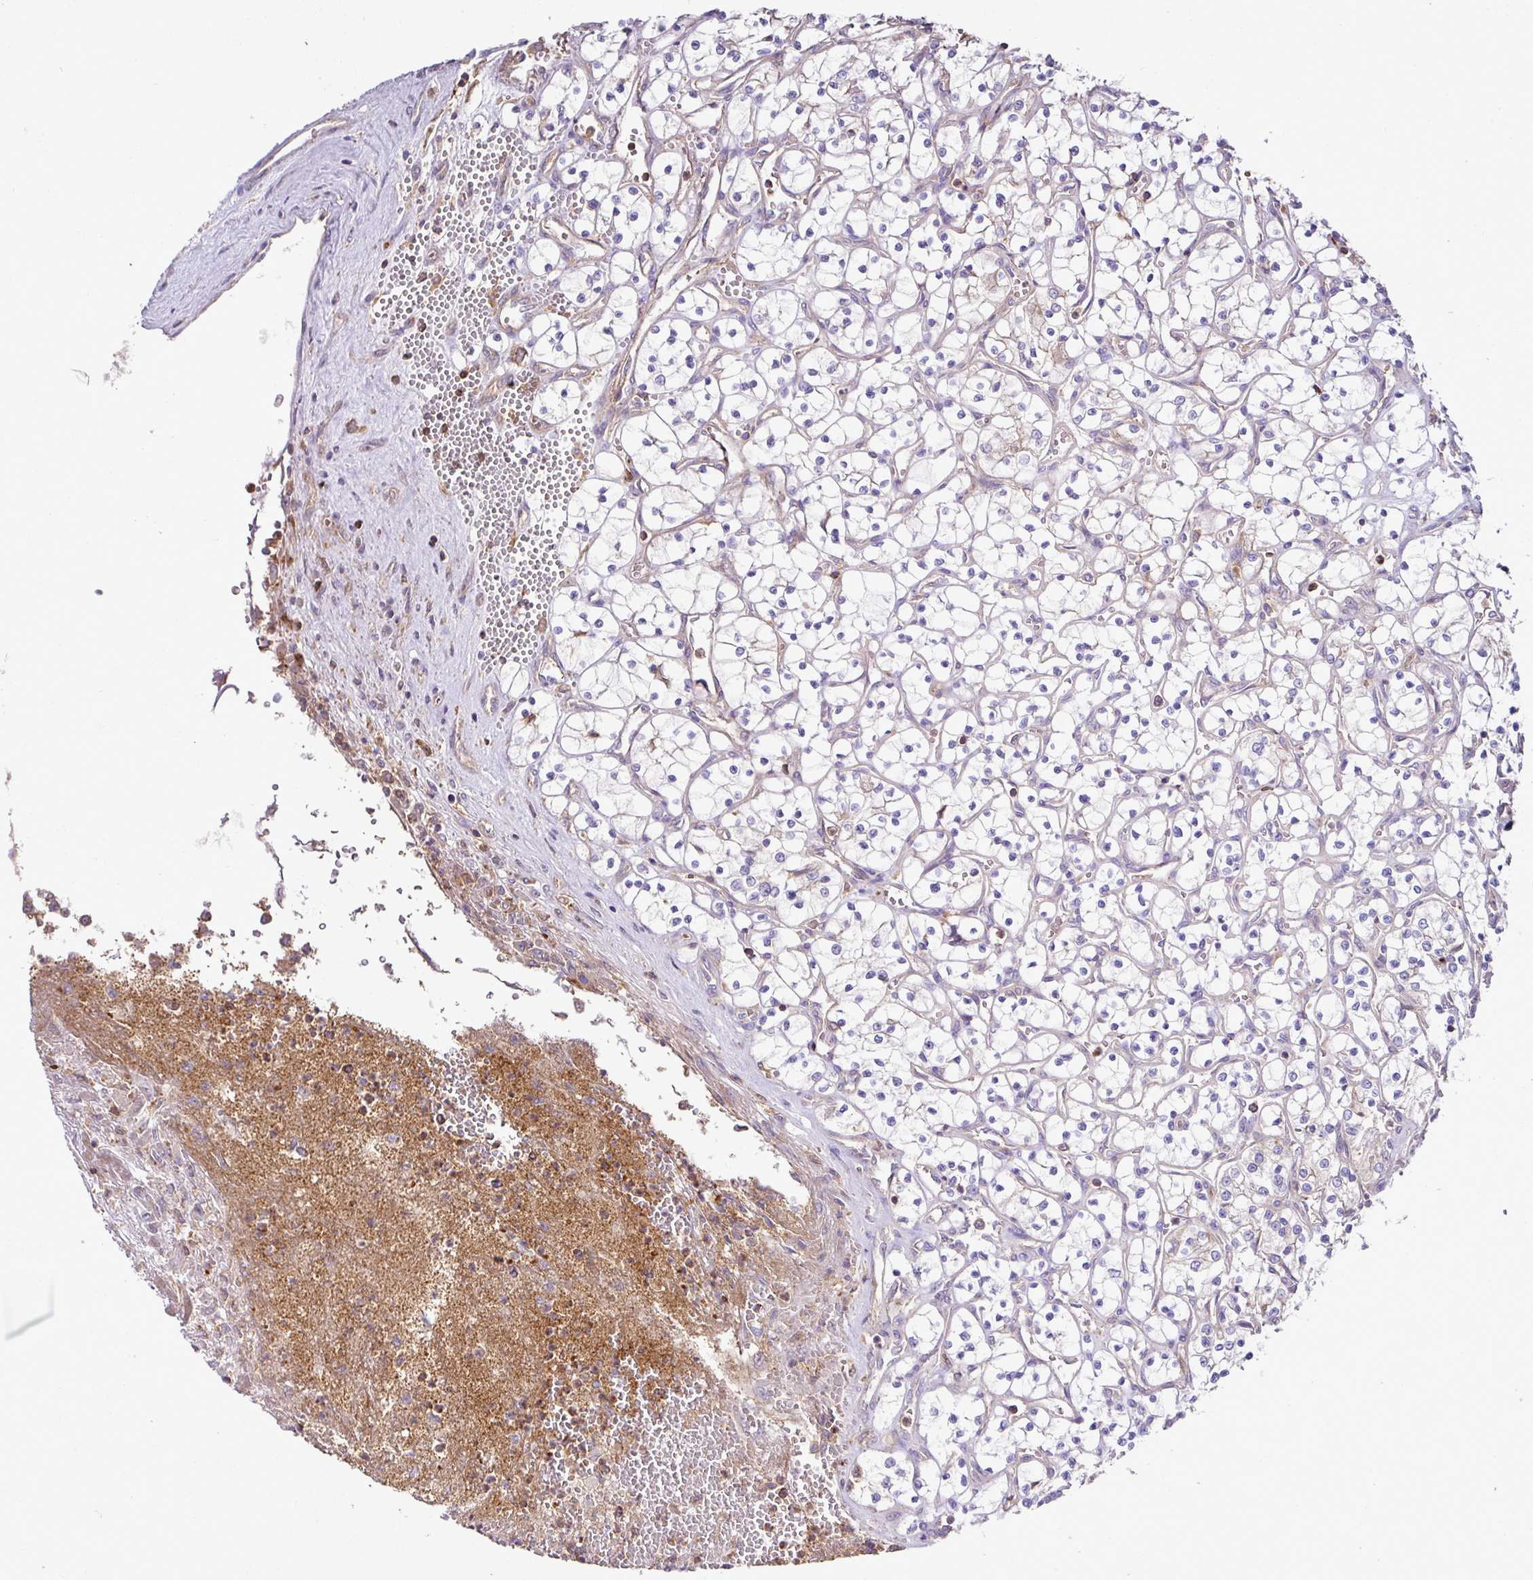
{"staining": {"intensity": "negative", "quantity": "none", "location": "none"}, "tissue": "renal cancer", "cell_type": "Tumor cells", "image_type": "cancer", "snomed": [{"axis": "morphology", "description": "Adenocarcinoma, NOS"}, {"axis": "topography", "description": "Kidney"}], "caption": "The histopathology image reveals no staining of tumor cells in renal adenocarcinoma. (Stains: DAB IHC with hematoxylin counter stain, Microscopy: brightfield microscopy at high magnification).", "gene": "RIC1", "patient": {"sex": "female", "age": 69}}